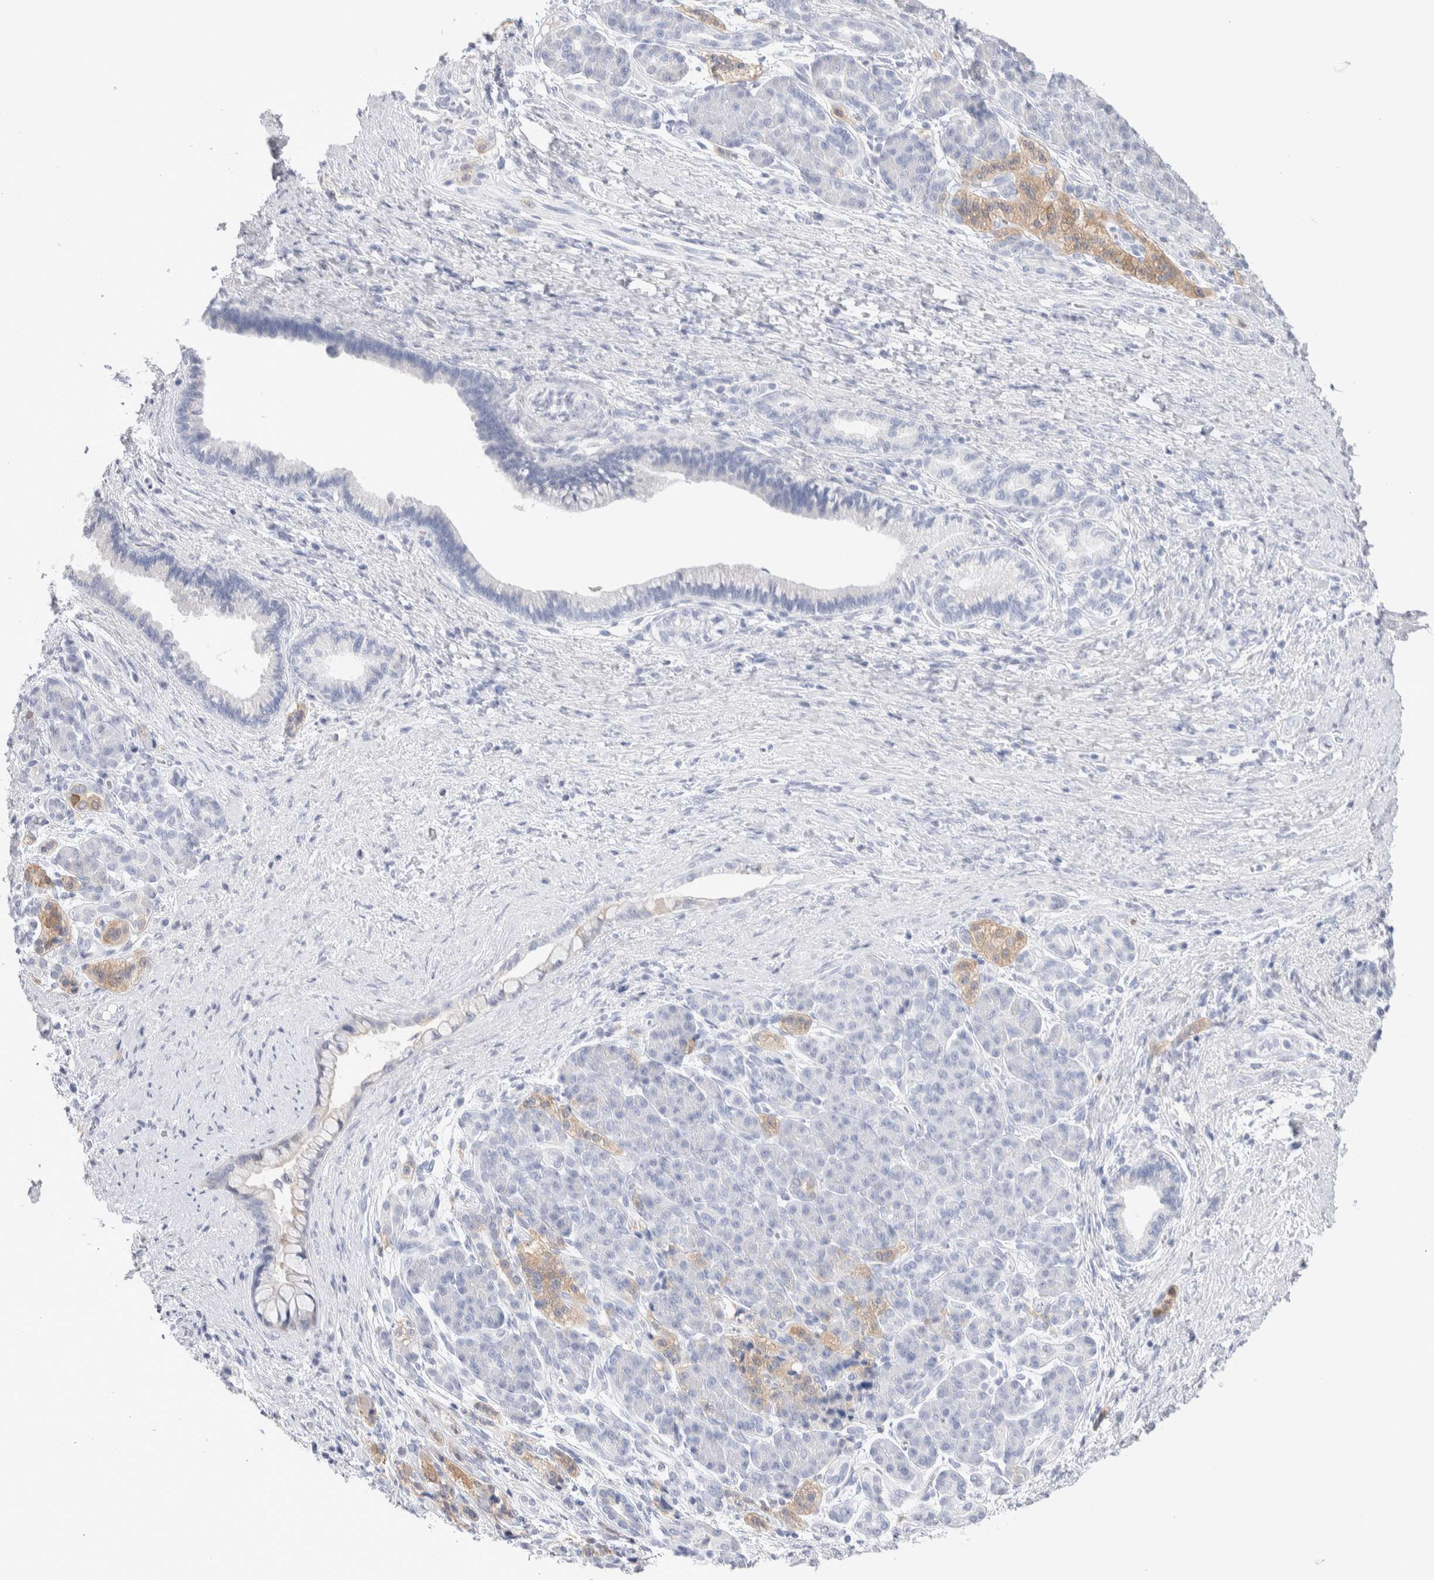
{"staining": {"intensity": "moderate", "quantity": "<25%", "location": "cytoplasmic/membranous"}, "tissue": "pancreatic cancer", "cell_type": "Tumor cells", "image_type": "cancer", "snomed": [{"axis": "morphology", "description": "Adenocarcinoma, NOS"}, {"axis": "topography", "description": "Pancreas"}], "caption": "High-magnification brightfield microscopy of adenocarcinoma (pancreatic) stained with DAB (3,3'-diaminobenzidine) (brown) and counterstained with hematoxylin (blue). tumor cells exhibit moderate cytoplasmic/membranous staining is seen in approximately<25% of cells. The staining was performed using DAB (3,3'-diaminobenzidine) to visualize the protein expression in brown, while the nuclei were stained in blue with hematoxylin (Magnification: 20x).", "gene": "GDA", "patient": {"sex": "male", "age": 59}}